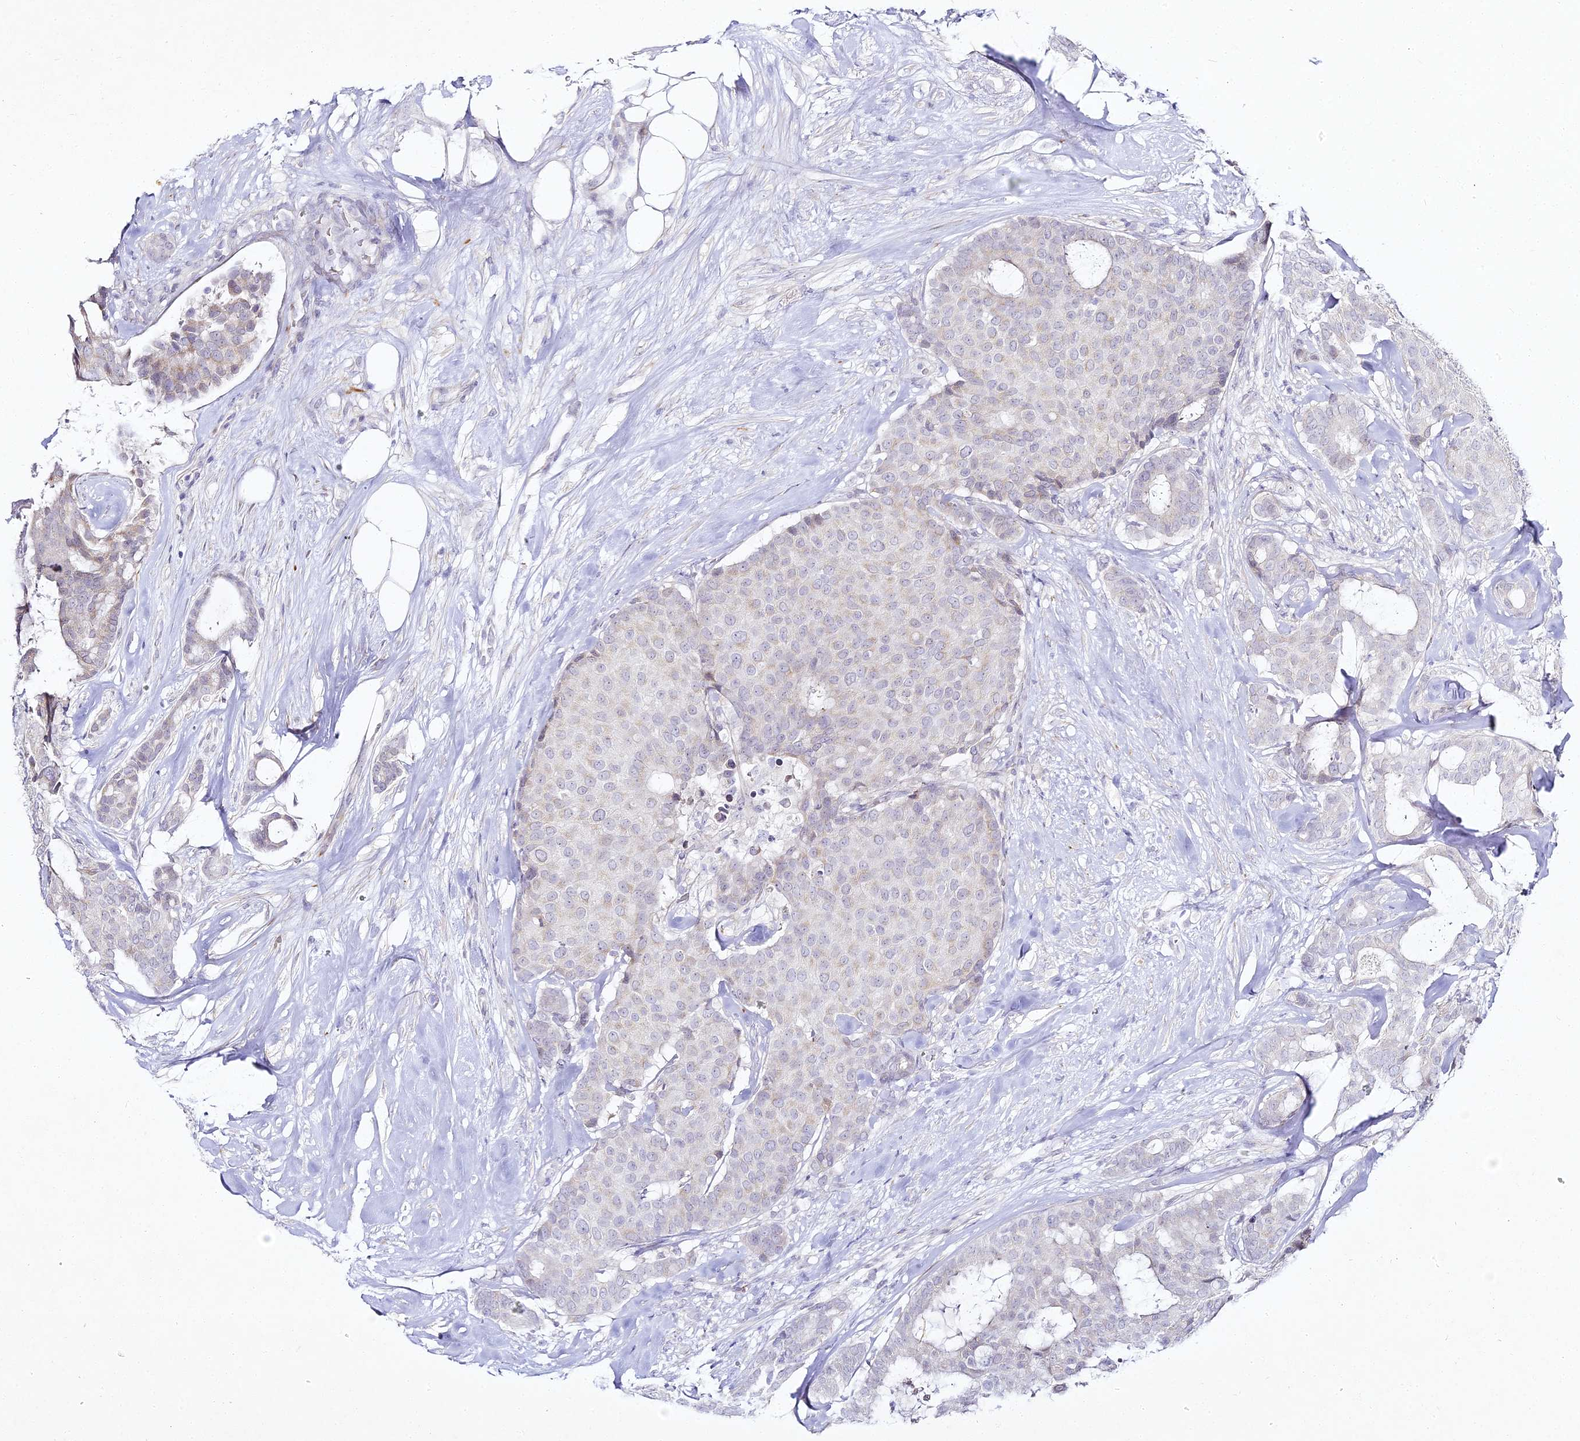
{"staining": {"intensity": "negative", "quantity": "none", "location": "none"}, "tissue": "breast cancer", "cell_type": "Tumor cells", "image_type": "cancer", "snomed": [{"axis": "morphology", "description": "Duct carcinoma"}, {"axis": "topography", "description": "Breast"}], "caption": "DAB immunohistochemical staining of breast intraductal carcinoma reveals no significant expression in tumor cells.", "gene": "ALPG", "patient": {"sex": "female", "age": 75}}